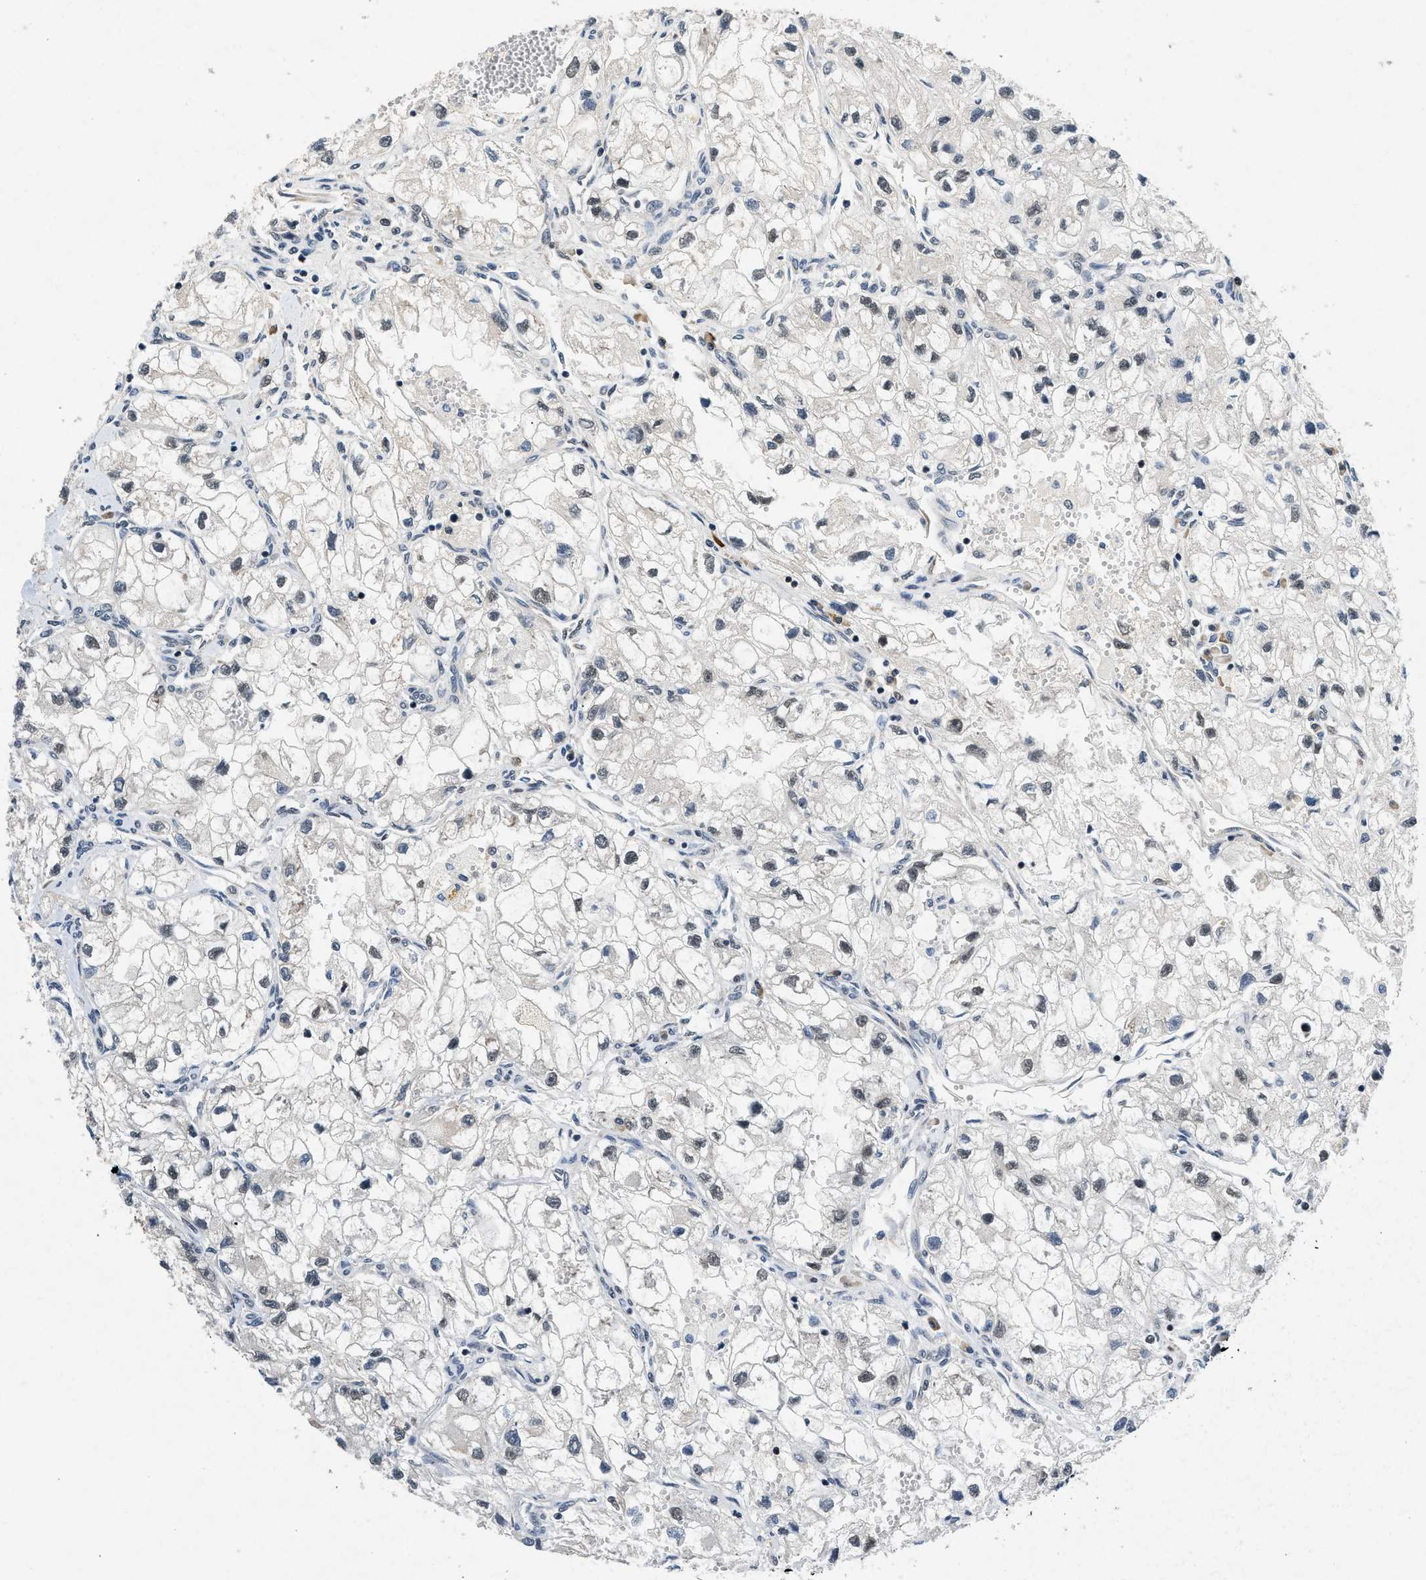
{"staining": {"intensity": "negative", "quantity": "none", "location": "none"}, "tissue": "renal cancer", "cell_type": "Tumor cells", "image_type": "cancer", "snomed": [{"axis": "morphology", "description": "Adenocarcinoma, NOS"}, {"axis": "topography", "description": "Kidney"}], "caption": "Photomicrograph shows no significant protein positivity in tumor cells of renal cancer. (DAB (3,3'-diaminobenzidine) immunohistochemistry with hematoxylin counter stain).", "gene": "PA2G4", "patient": {"sex": "female", "age": 70}}